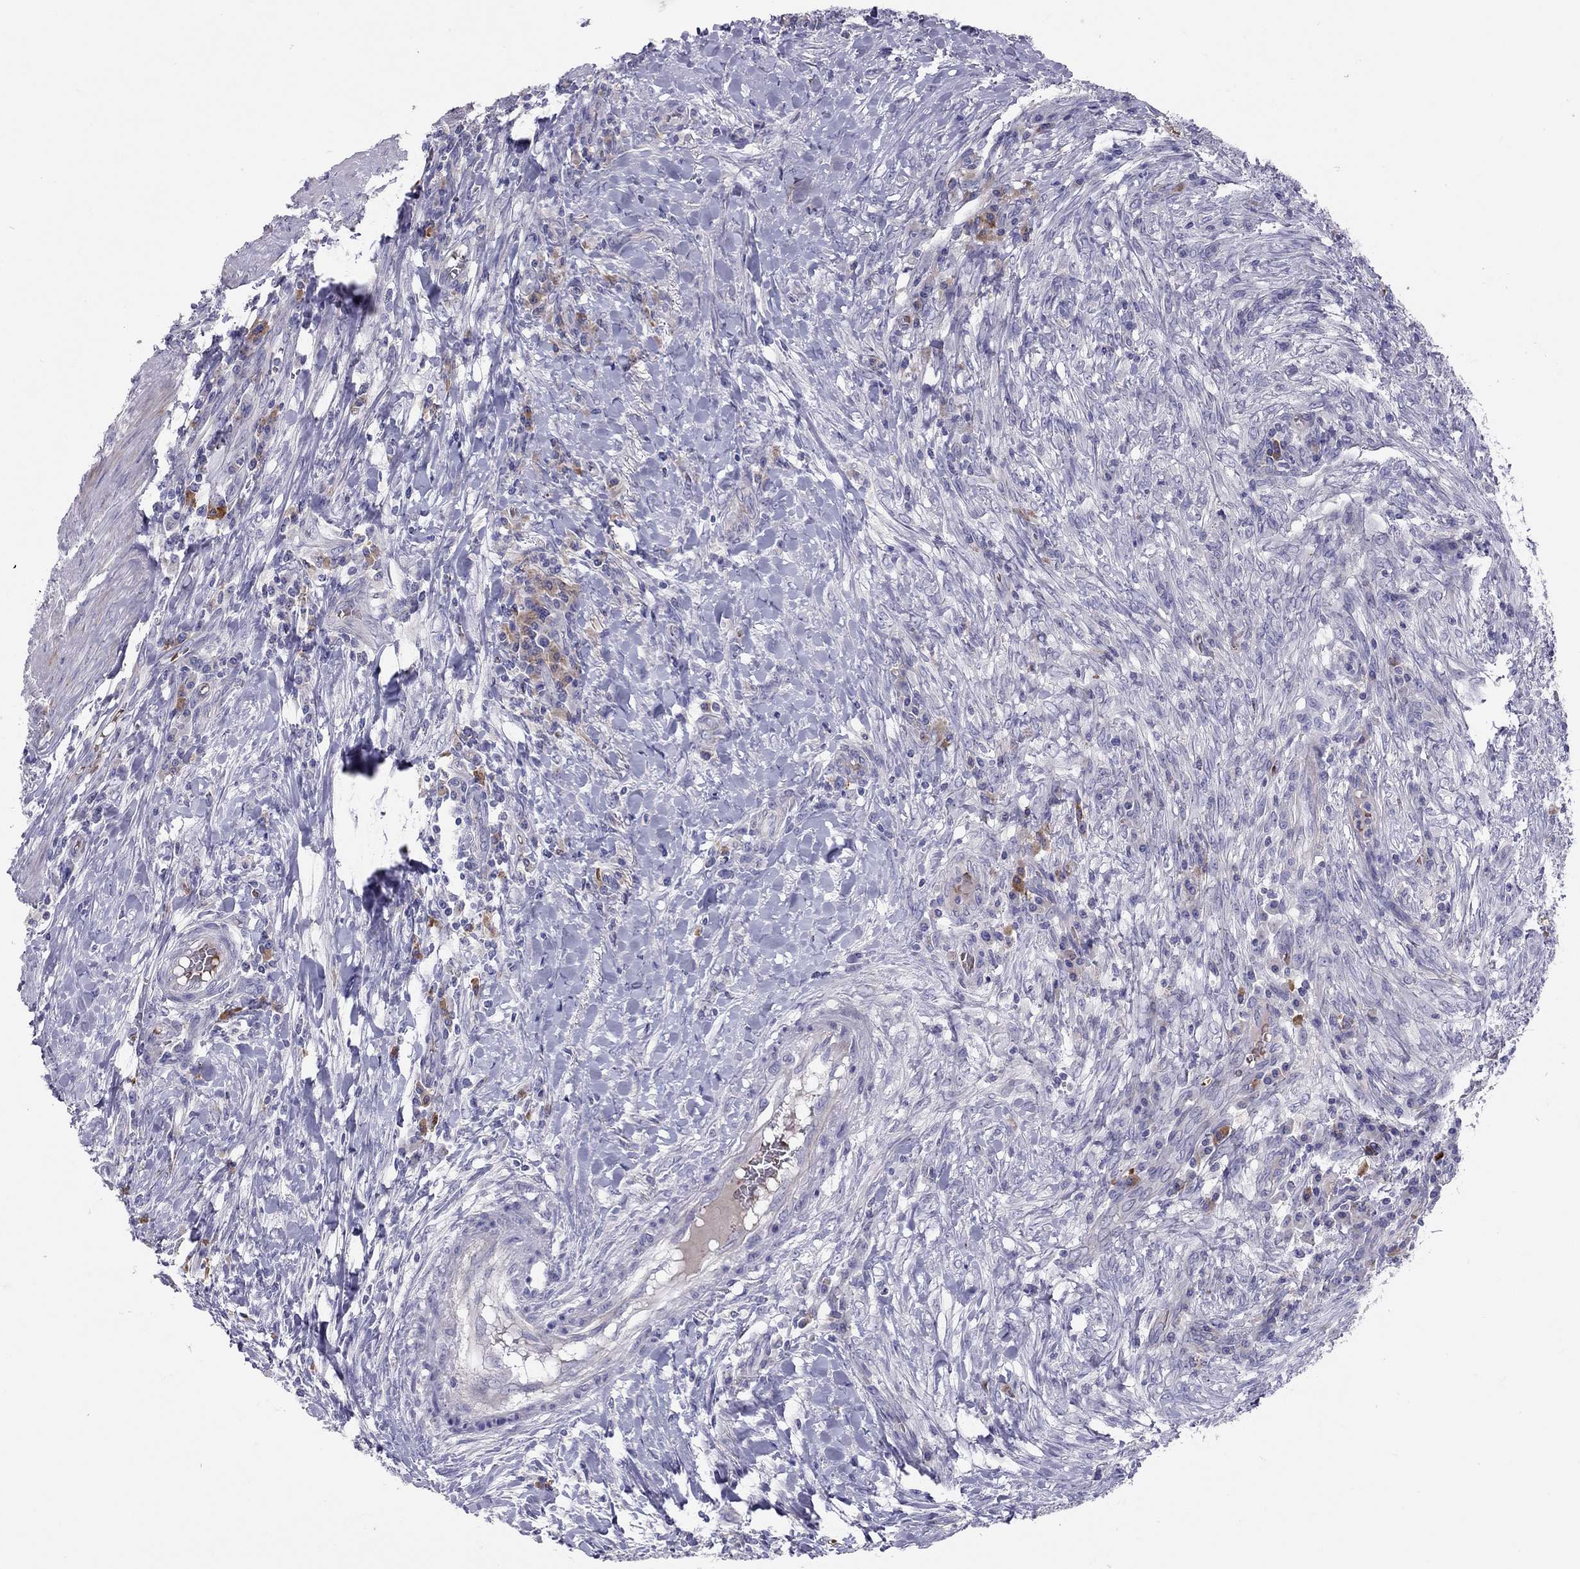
{"staining": {"intensity": "negative", "quantity": "none", "location": "none"}, "tissue": "colorectal cancer", "cell_type": "Tumor cells", "image_type": "cancer", "snomed": [{"axis": "morphology", "description": "Adenocarcinoma, NOS"}, {"axis": "topography", "description": "Colon"}], "caption": "High magnification brightfield microscopy of colorectal cancer (adenocarcinoma) stained with DAB (brown) and counterstained with hematoxylin (blue): tumor cells show no significant staining.", "gene": "FRMD1", "patient": {"sex": "male", "age": 53}}